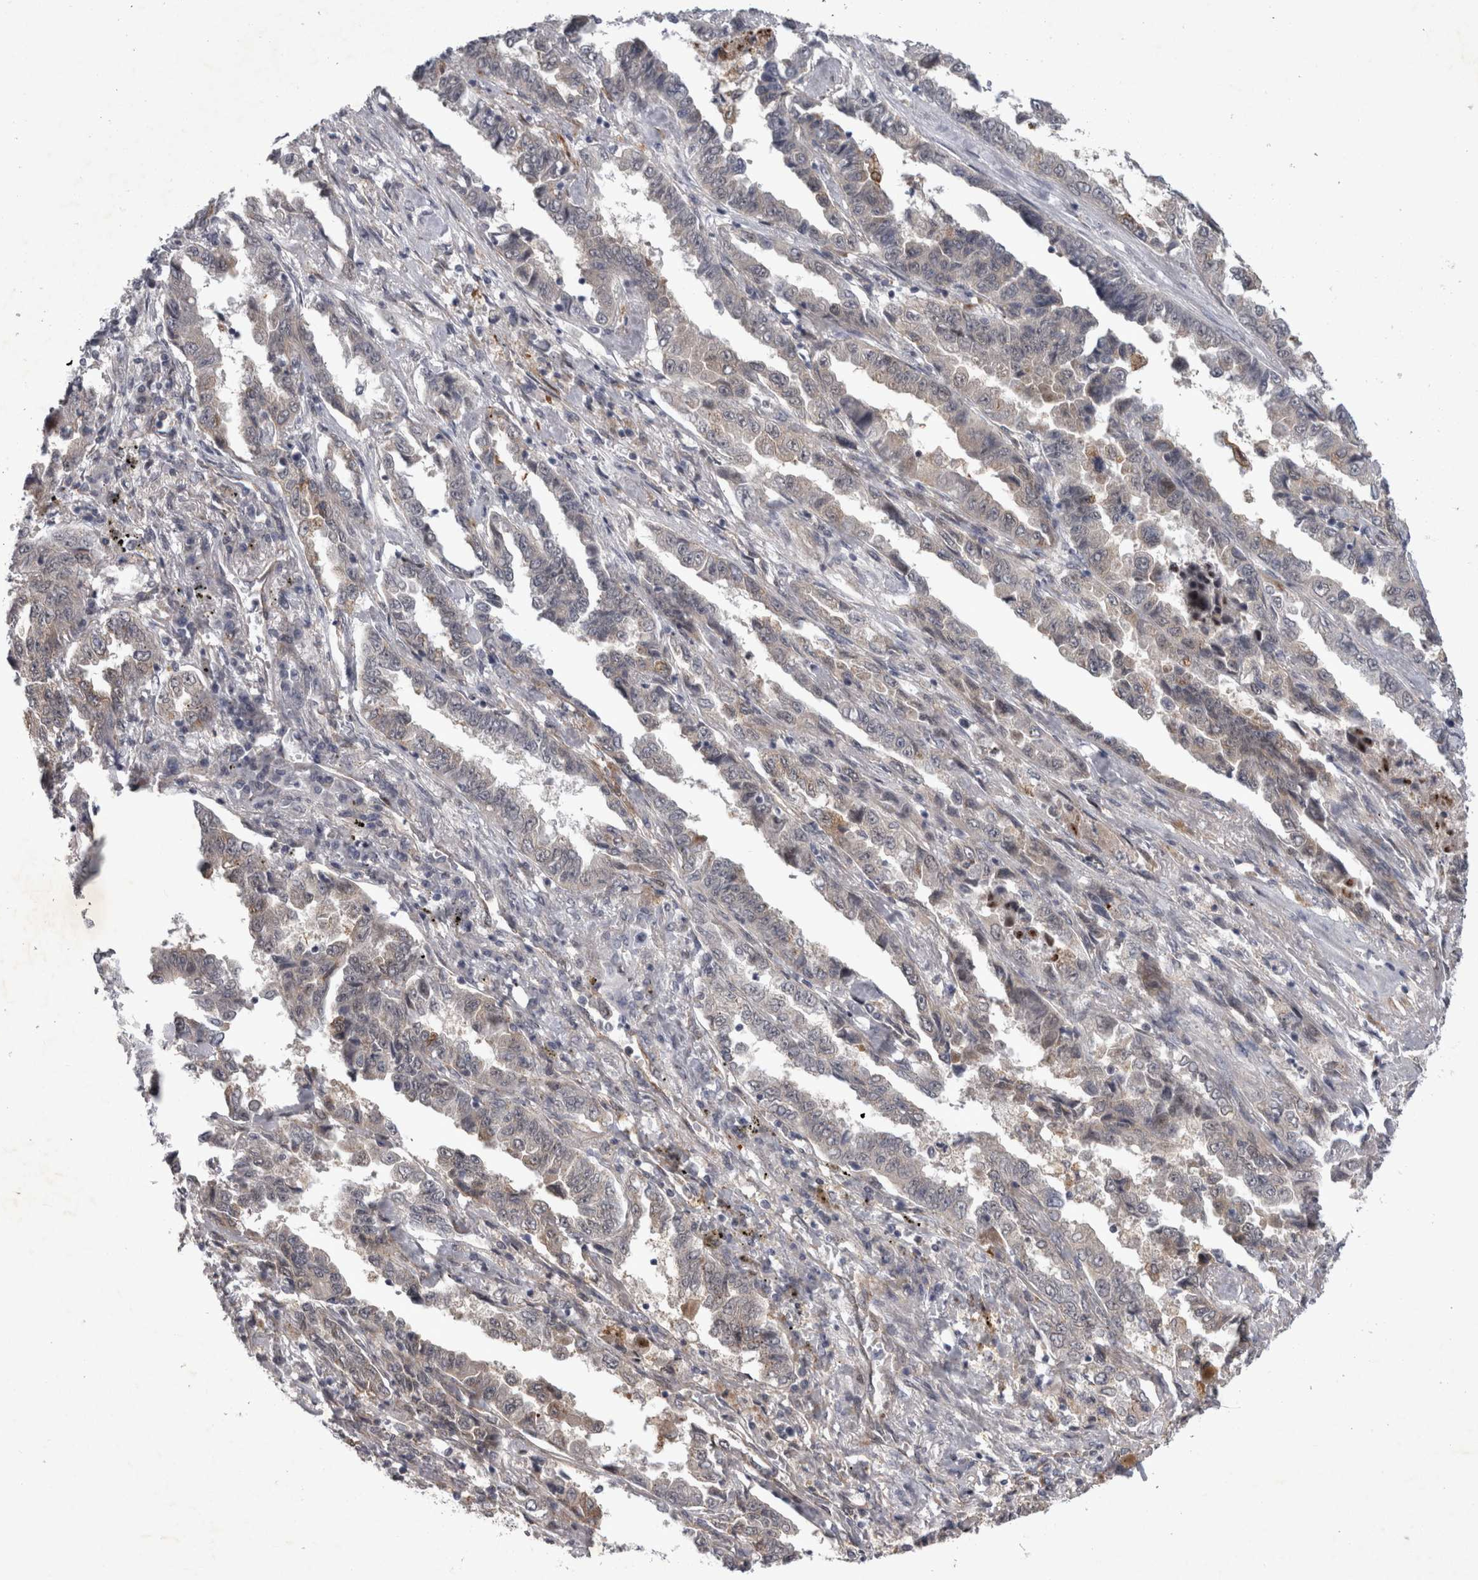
{"staining": {"intensity": "weak", "quantity": "25%-75%", "location": "cytoplasmic/membranous"}, "tissue": "lung cancer", "cell_type": "Tumor cells", "image_type": "cancer", "snomed": [{"axis": "morphology", "description": "Adenocarcinoma, NOS"}, {"axis": "topography", "description": "Lung"}], "caption": "Immunohistochemistry (IHC) of adenocarcinoma (lung) reveals low levels of weak cytoplasmic/membranous positivity in approximately 25%-75% of tumor cells.", "gene": "PARP11", "patient": {"sex": "female", "age": 51}}